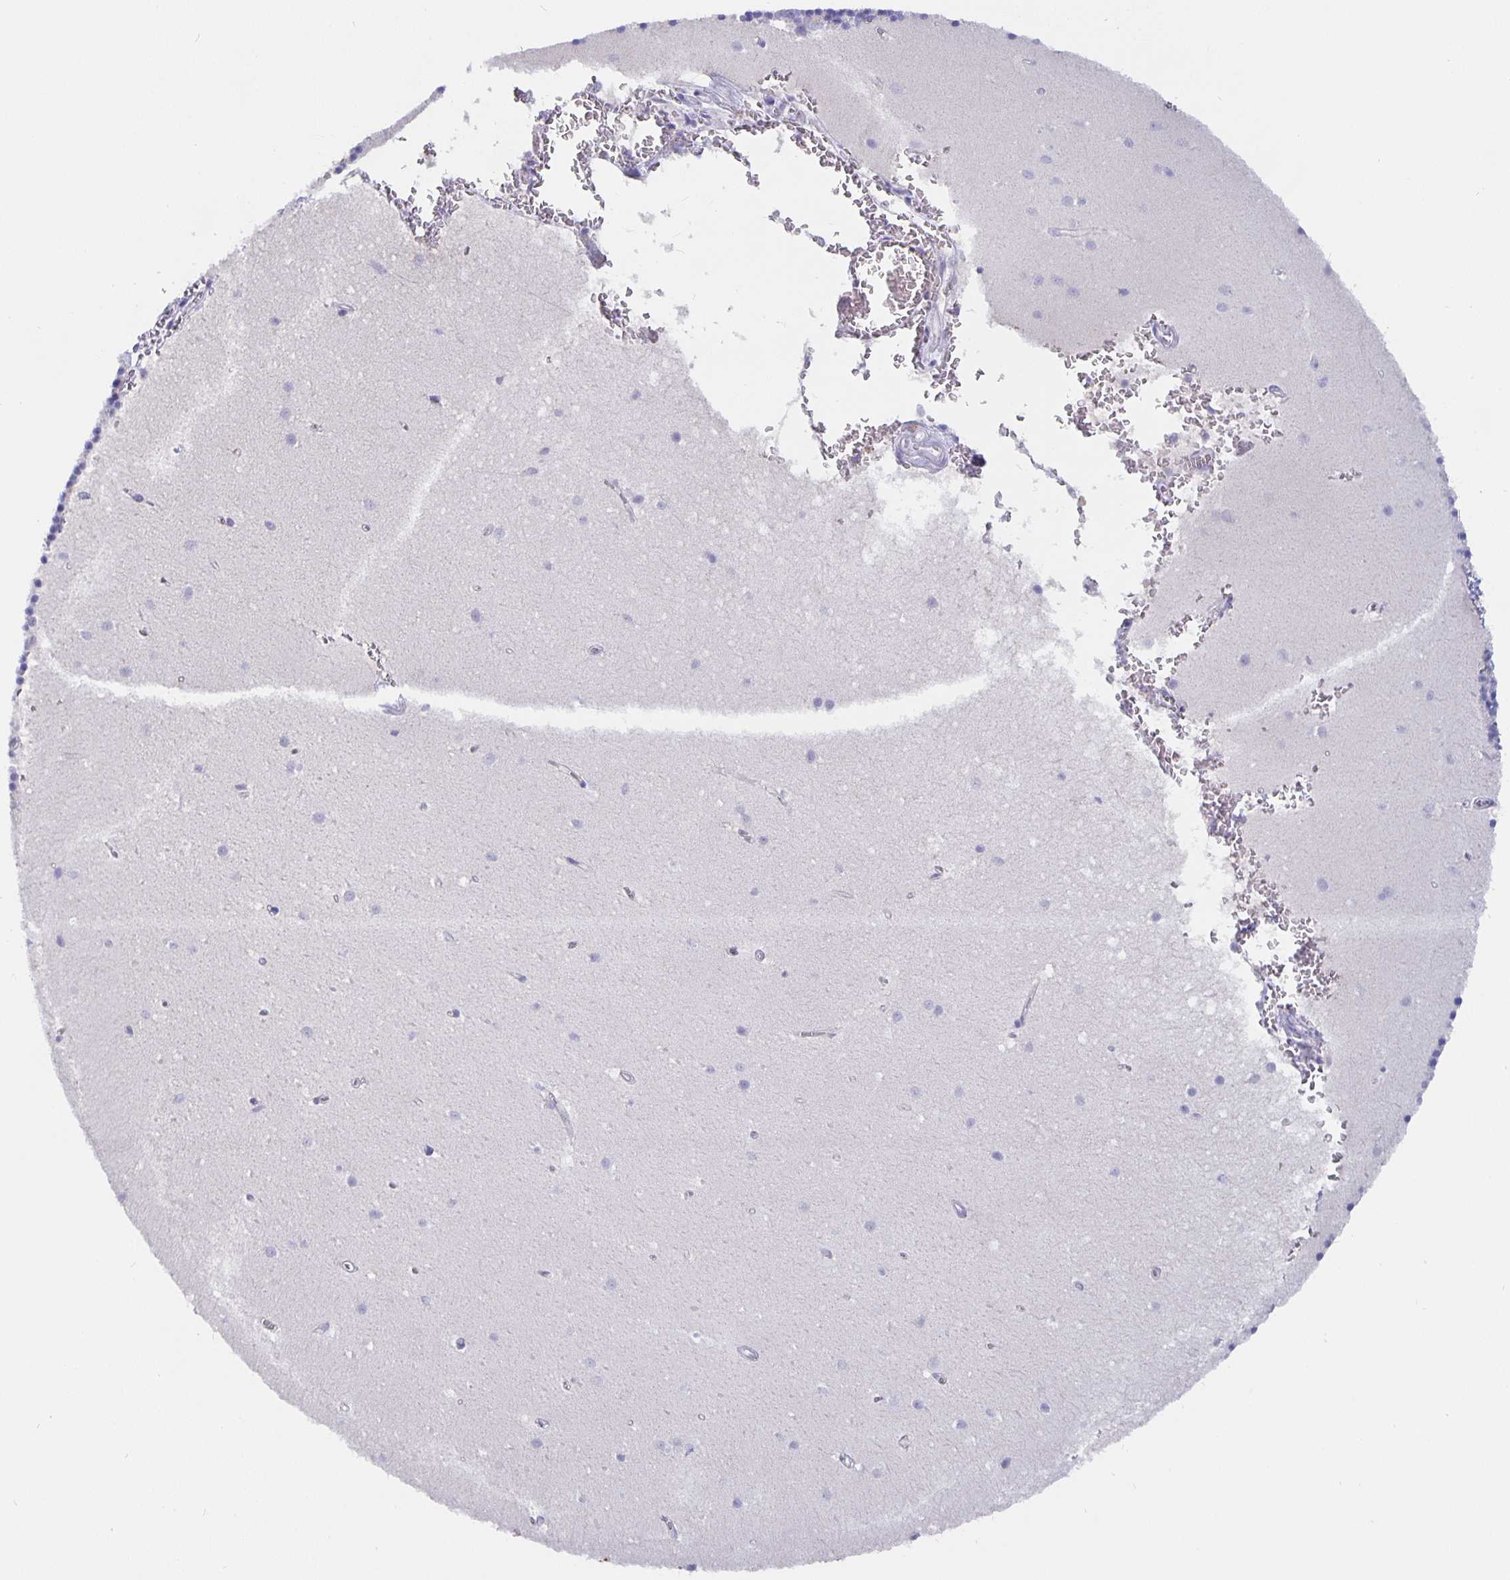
{"staining": {"intensity": "negative", "quantity": "none", "location": "none"}, "tissue": "cerebellum", "cell_type": "Cells in granular layer", "image_type": "normal", "snomed": [{"axis": "morphology", "description": "Normal tissue, NOS"}, {"axis": "topography", "description": "Cerebellum"}], "caption": "This is an immunohistochemistry (IHC) photomicrograph of normal human cerebellum. There is no positivity in cells in granular layer.", "gene": "CFAP74", "patient": {"sex": "male", "age": 54}}